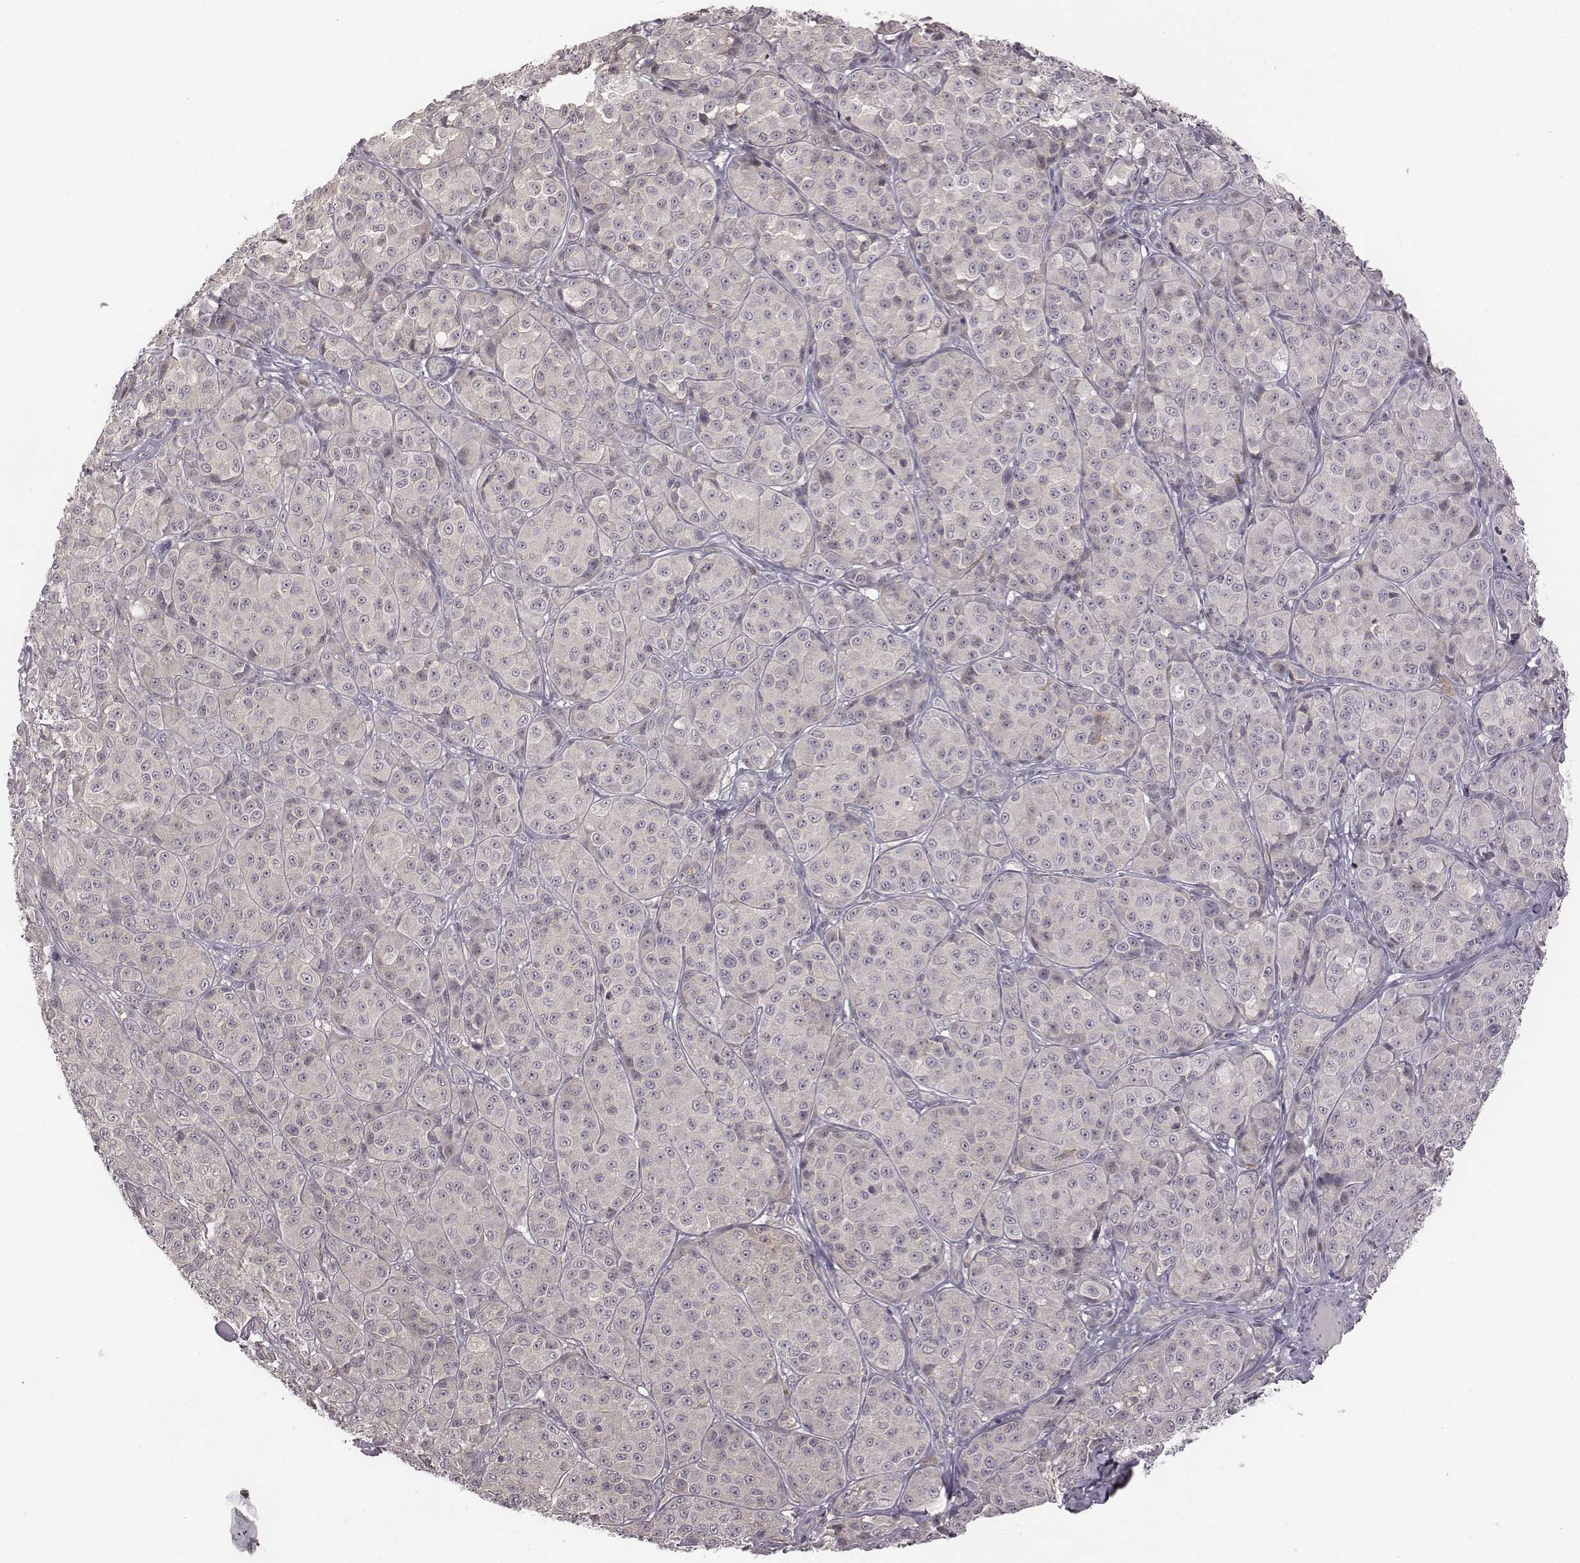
{"staining": {"intensity": "negative", "quantity": "none", "location": "none"}, "tissue": "melanoma", "cell_type": "Tumor cells", "image_type": "cancer", "snomed": [{"axis": "morphology", "description": "Malignant melanoma, NOS"}, {"axis": "topography", "description": "Skin"}], "caption": "Immunohistochemistry micrograph of neoplastic tissue: malignant melanoma stained with DAB reveals no significant protein positivity in tumor cells.", "gene": "BICDL1", "patient": {"sex": "male", "age": 89}}